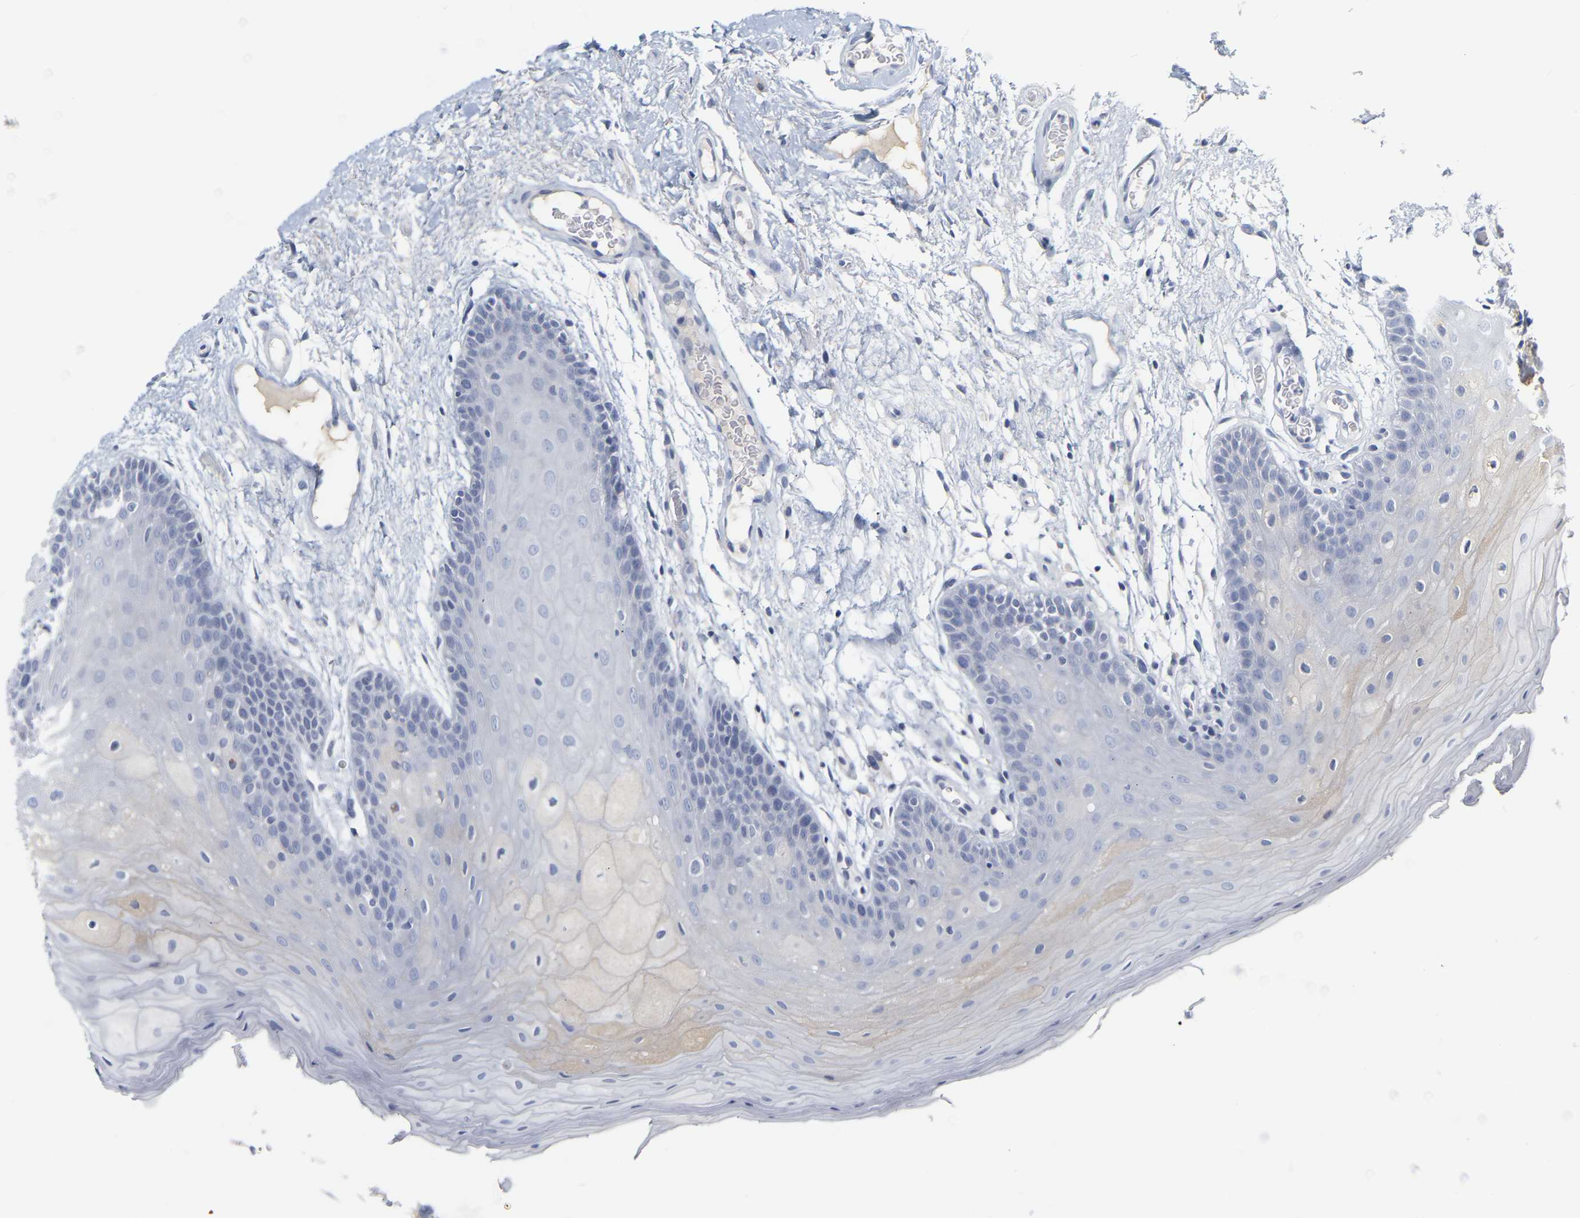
{"staining": {"intensity": "negative", "quantity": "none", "location": "none"}, "tissue": "oral mucosa", "cell_type": "Squamous epithelial cells", "image_type": "normal", "snomed": [{"axis": "morphology", "description": "Normal tissue, NOS"}, {"axis": "morphology", "description": "Squamous cell carcinoma, NOS"}, {"axis": "topography", "description": "Oral tissue"}, {"axis": "topography", "description": "Head-Neck"}], "caption": "Human oral mucosa stained for a protein using immunohistochemistry (IHC) reveals no staining in squamous epithelial cells.", "gene": "GNAS", "patient": {"sex": "male", "age": 71}}